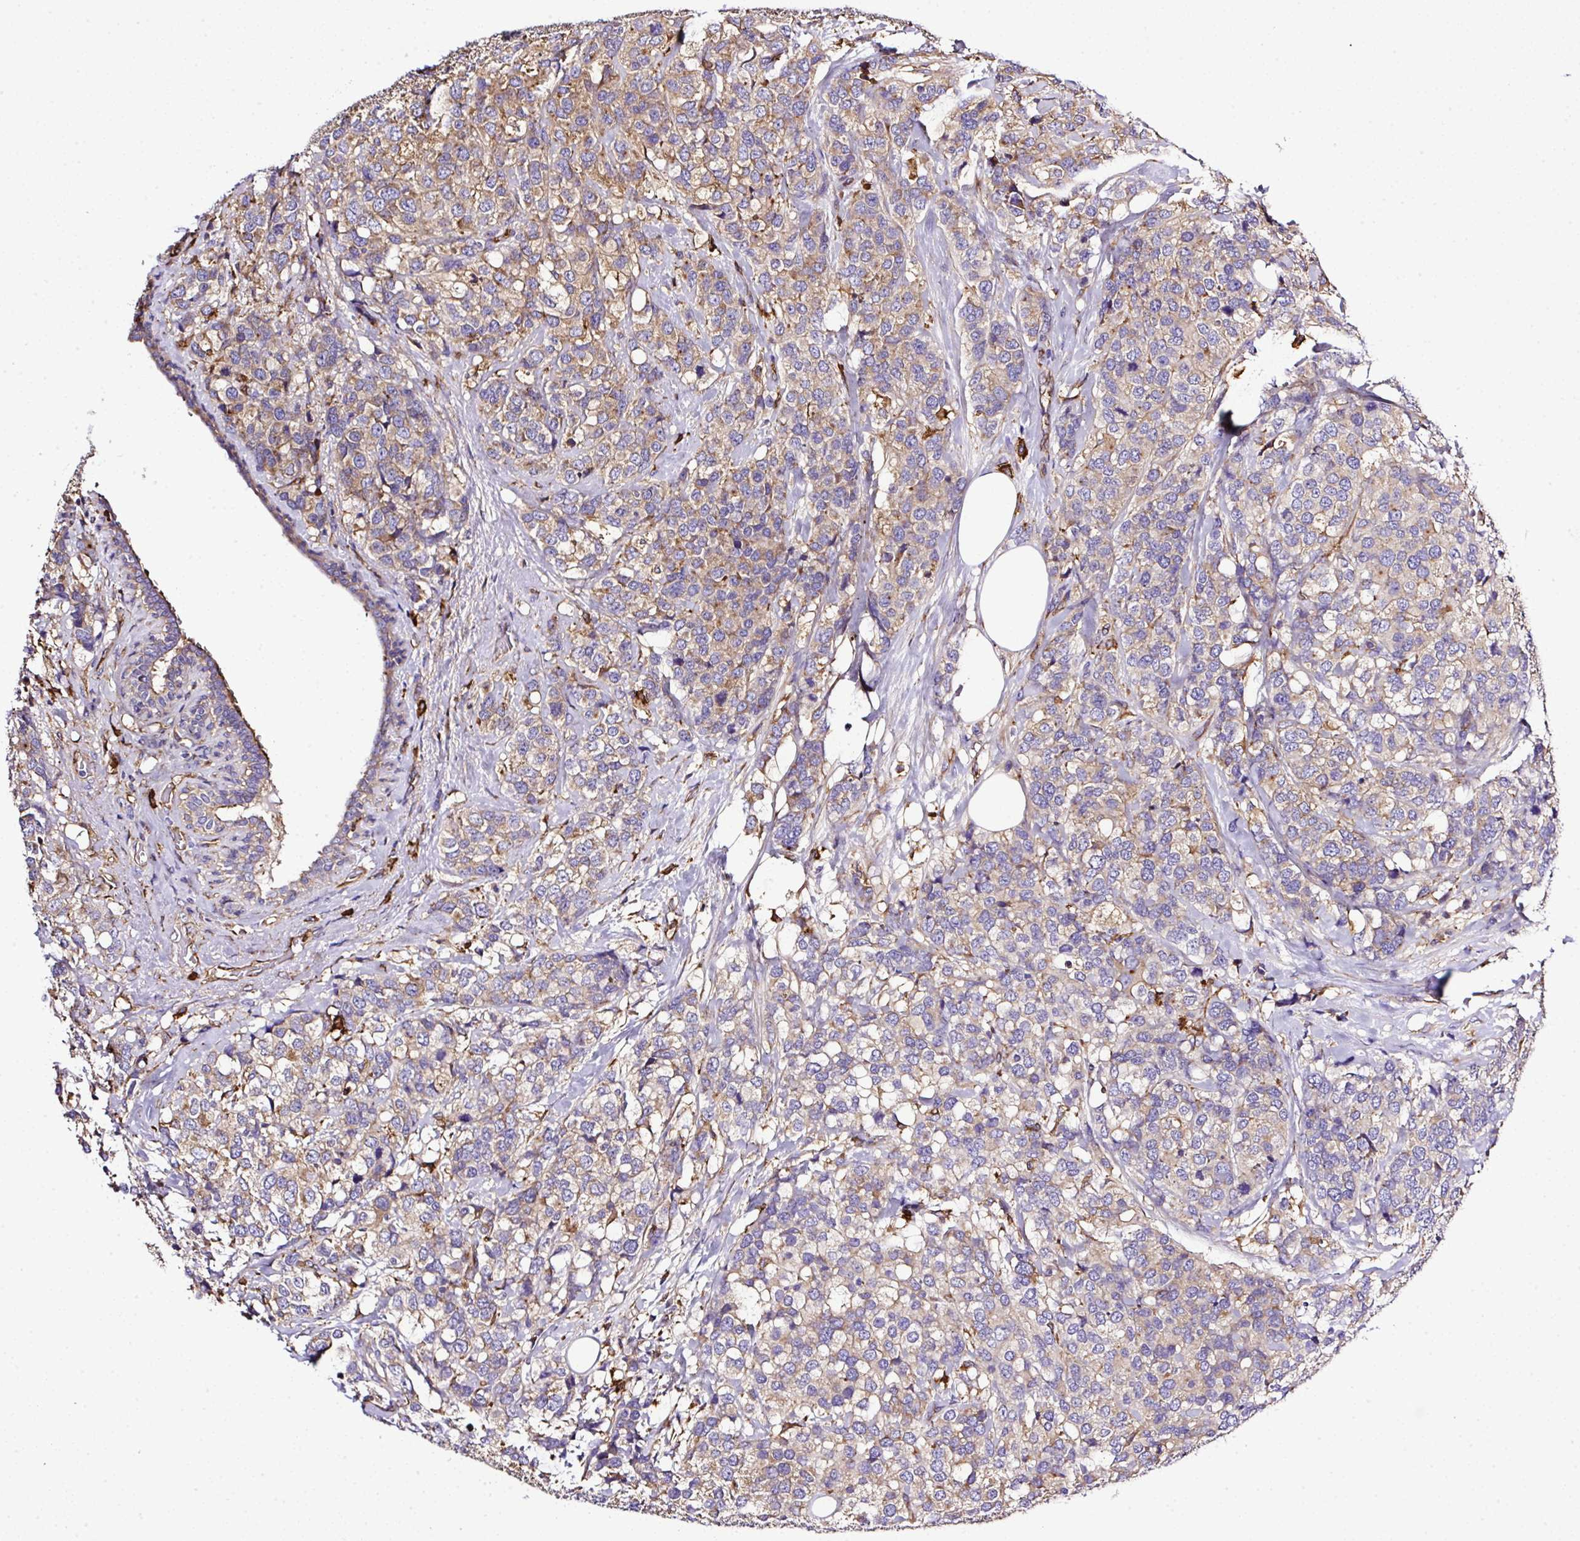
{"staining": {"intensity": "weak", "quantity": "<25%", "location": "cytoplasmic/membranous"}, "tissue": "breast cancer", "cell_type": "Tumor cells", "image_type": "cancer", "snomed": [{"axis": "morphology", "description": "Lobular carcinoma"}, {"axis": "topography", "description": "Breast"}], "caption": "Breast cancer was stained to show a protein in brown. There is no significant staining in tumor cells.", "gene": "MAGEB5", "patient": {"sex": "female", "age": 59}}